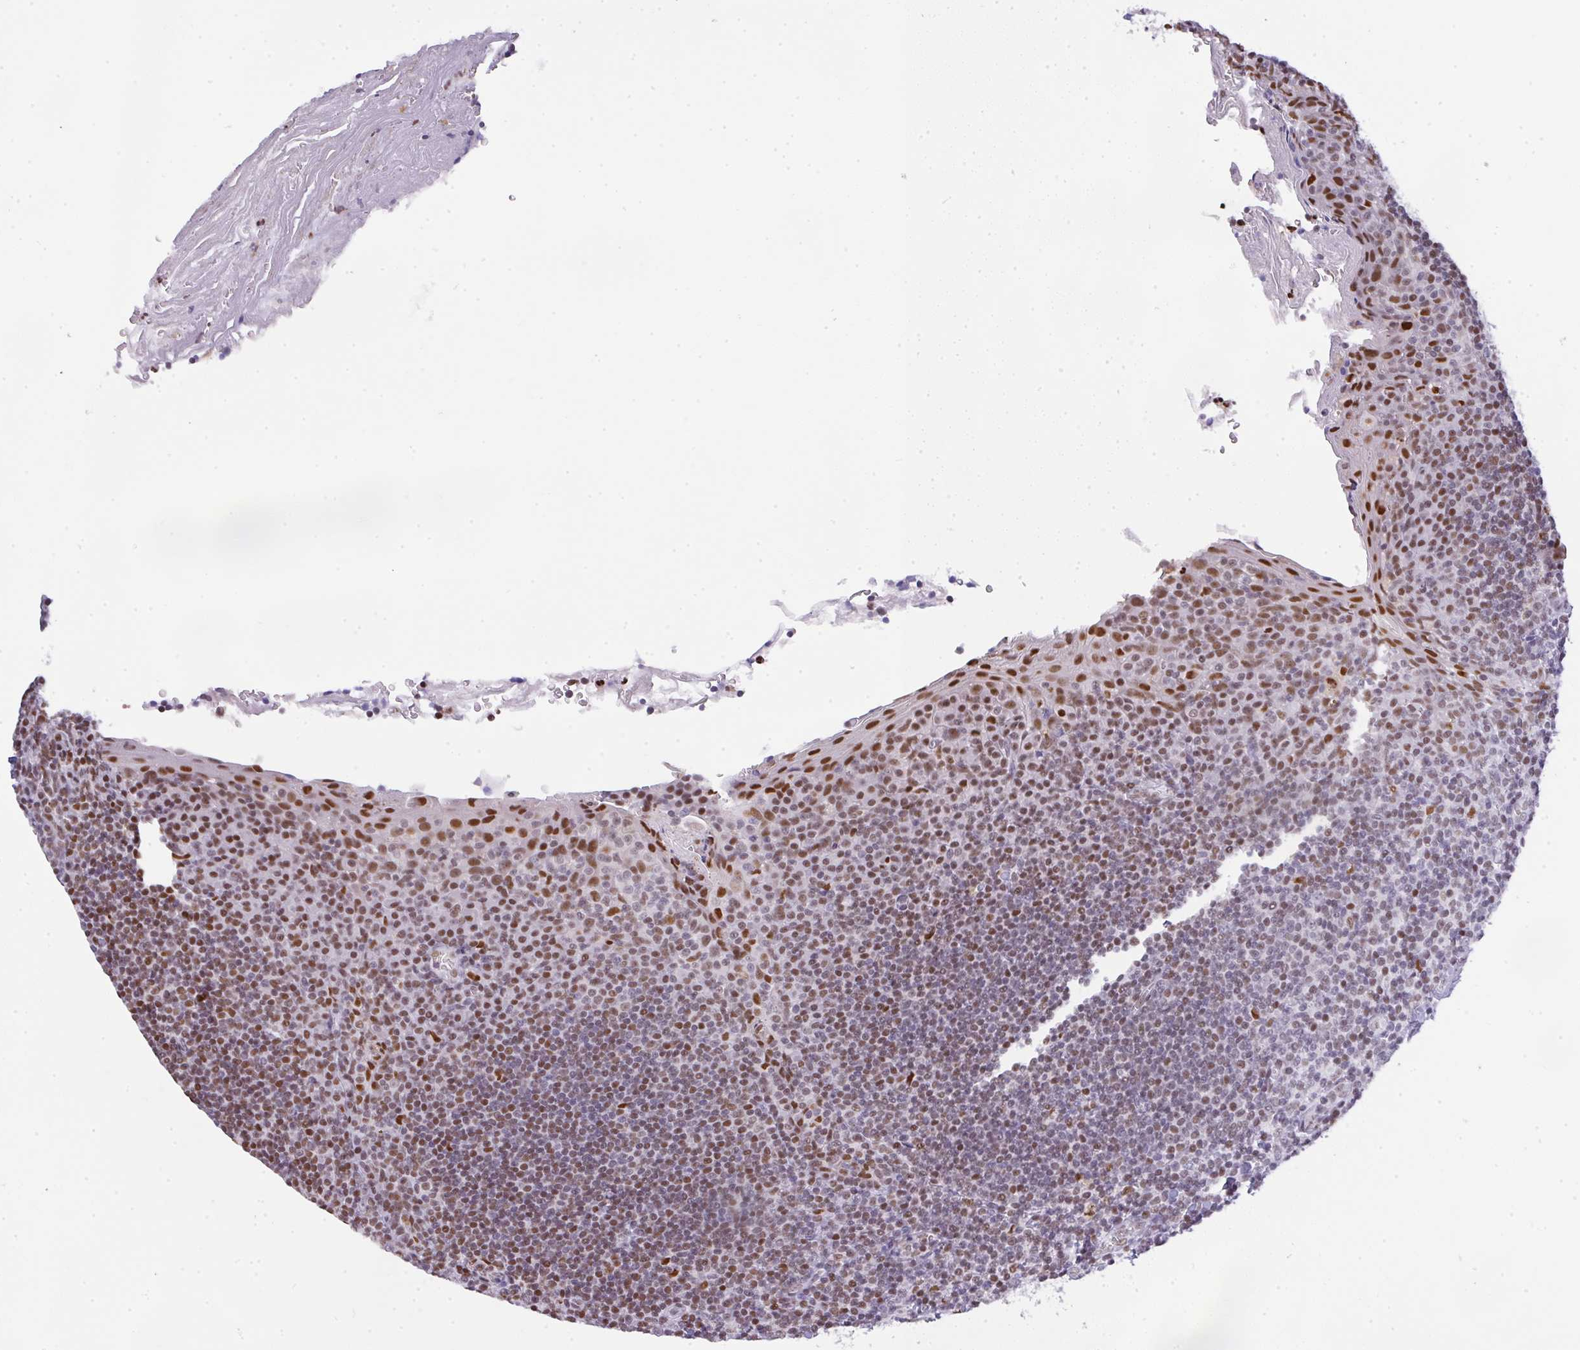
{"staining": {"intensity": "strong", "quantity": "<25%", "location": "nuclear"}, "tissue": "tonsil", "cell_type": "Germinal center cells", "image_type": "normal", "snomed": [{"axis": "morphology", "description": "Normal tissue, NOS"}, {"axis": "topography", "description": "Tonsil"}], "caption": "Immunohistochemical staining of benign human tonsil displays medium levels of strong nuclear expression in about <25% of germinal center cells.", "gene": "BBX", "patient": {"sex": "male", "age": 27}}